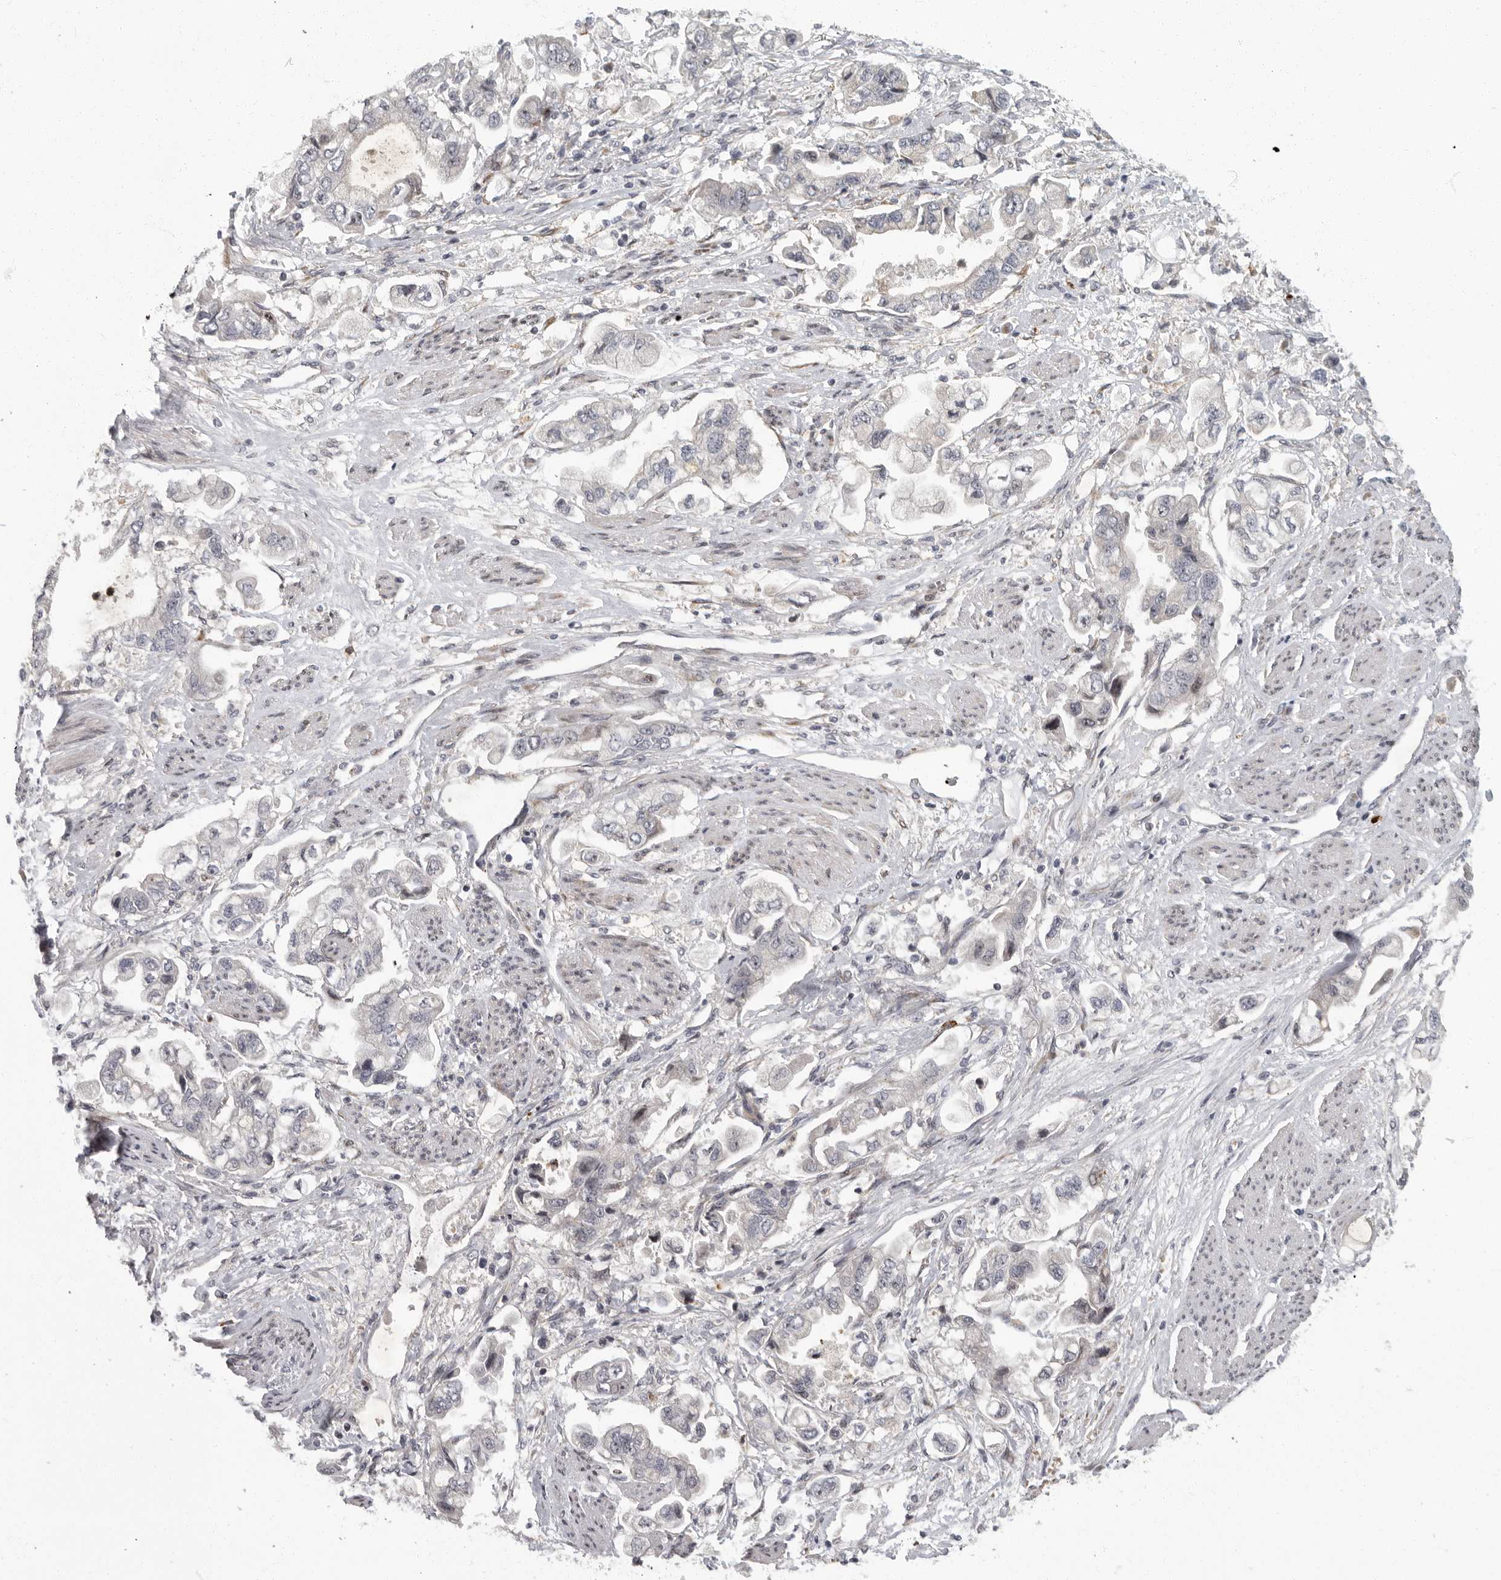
{"staining": {"intensity": "negative", "quantity": "none", "location": "none"}, "tissue": "stomach cancer", "cell_type": "Tumor cells", "image_type": "cancer", "snomed": [{"axis": "morphology", "description": "Adenocarcinoma, NOS"}, {"axis": "topography", "description": "Stomach"}], "caption": "Protein analysis of stomach adenocarcinoma exhibits no significant expression in tumor cells.", "gene": "PDCD11", "patient": {"sex": "male", "age": 62}}